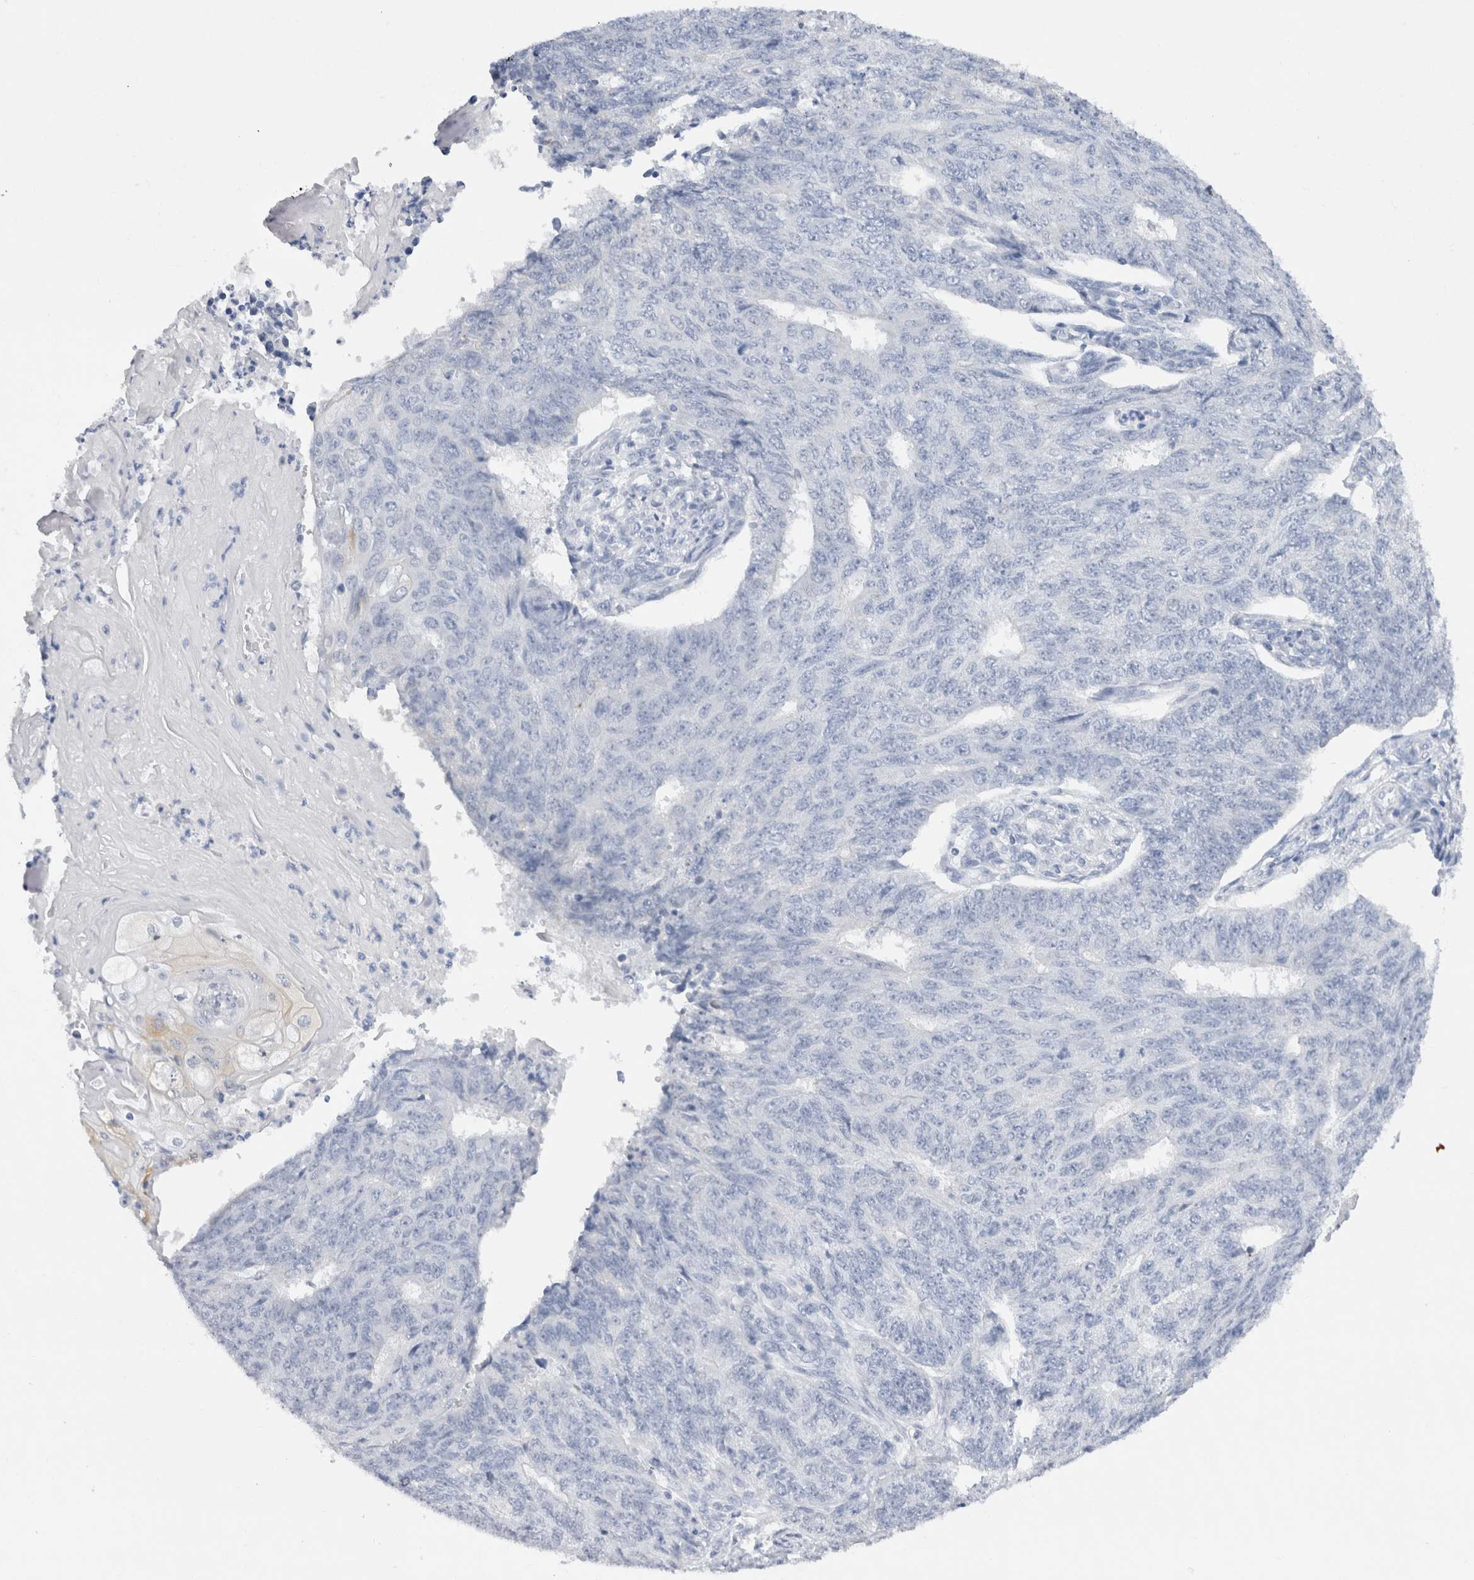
{"staining": {"intensity": "negative", "quantity": "none", "location": "none"}, "tissue": "endometrial cancer", "cell_type": "Tumor cells", "image_type": "cancer", "snomed": [{"axis": "morphology", "description": "Adenocarcinoma, NOS"}, {"axis": "topography", "description": "Endometrium"}], "caption": "Adenocarcinoma (endometrial) was stained to show a protein in brown. There is no significant positivity in tumor cells.", "gene": "C9orf50", "patient": {"sex": "female", "age": 32}}